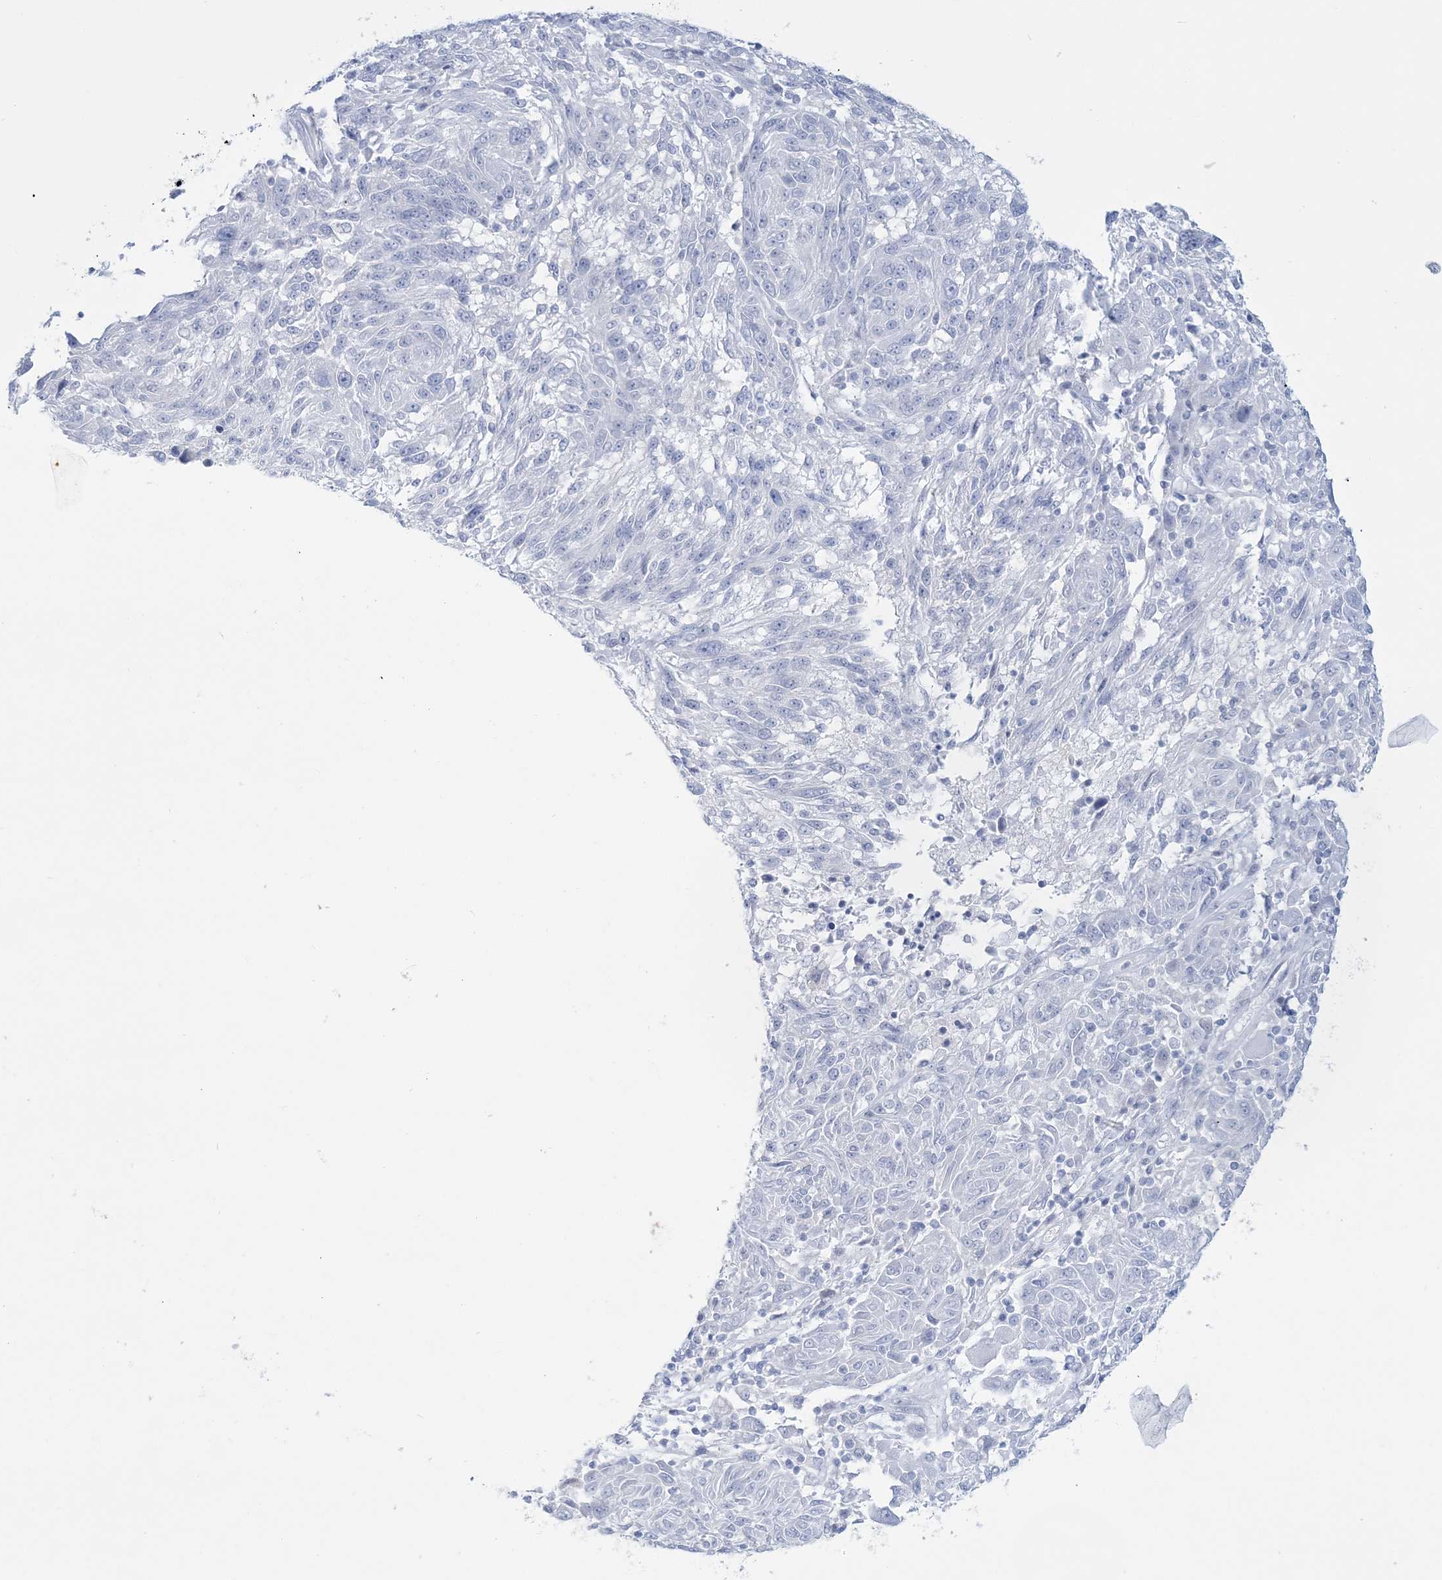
{"staining": {"intensity": "negative", "quantity": "none", "location": "none"}, "tissue": "melanoma", "cell_type": "Tumor cells", "image_type": "cancer", "snomed": [{"axis": "morphology", "description": "Malignant melanoma, NOS"}, {"axis": "topography", "description": "Skin"}], "caption": "Malignant melanoma was stained to show a protein in brown. There is no significant expression in tumor cells. (DAB (3,3'-diaminobenzidine) immunohistochemistry, high magnification).", "gene": "ADGB", "patient": {"sex": "male", "age": 53}}